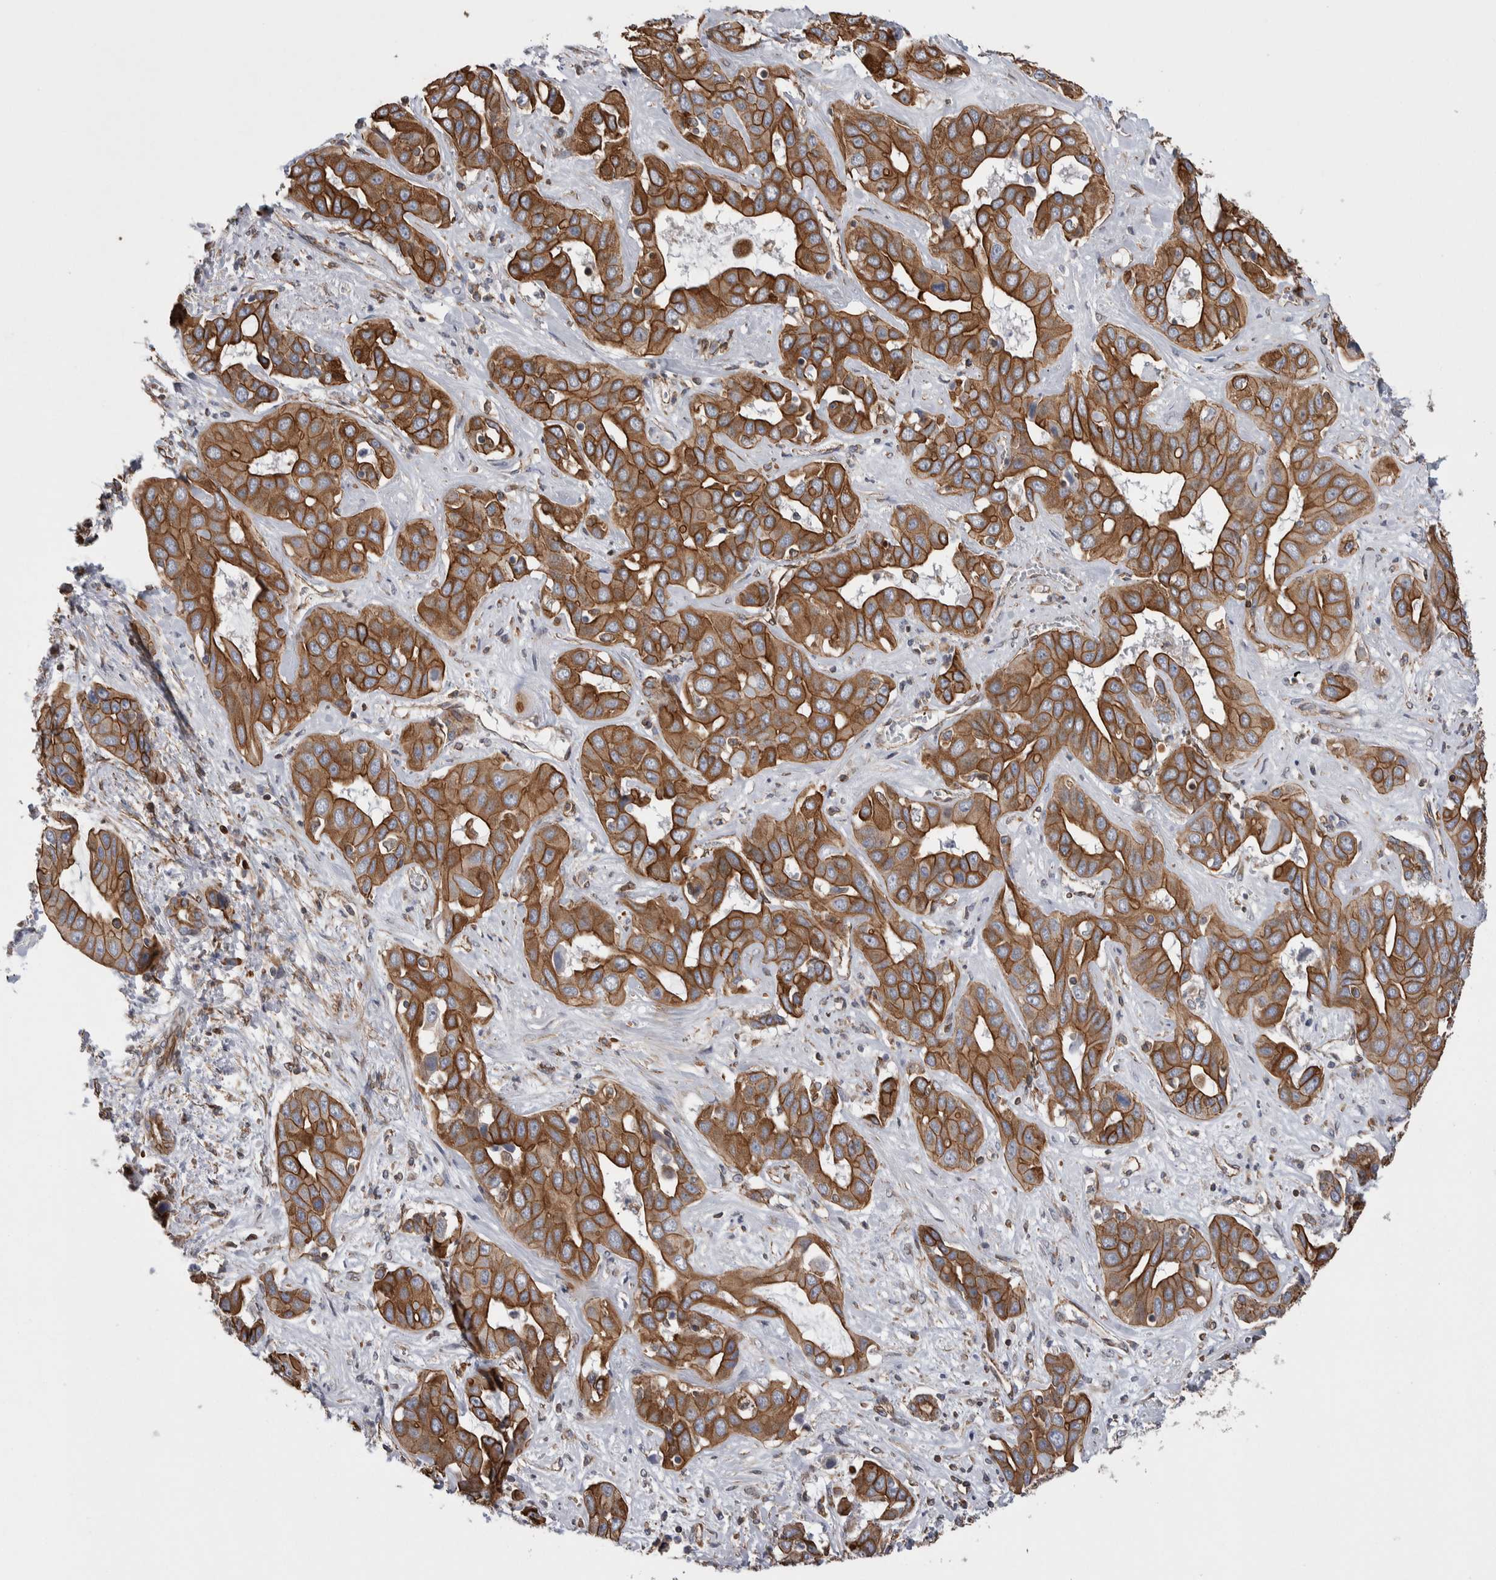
{"staining": {"intensity": "strong", "quantity": ">75%", "location": "cytoplasmic/membranous"}, "tissue": "liver cancer", "cell_type": "Tumor cells", "image_type": "cancer", "snomed": [{"axis": "morphology", "description": "Cholangiocarcinoma"}, {"axis": "topography", "description": "Liver"}], "caption": "IHC photomicrograph of human liver cancer stained for a protein (brown), which reveals high levels of strong cytoplasmic/membranous staining in approximately >75% of tumor cells.", "gene": "KIF12", "patient": {"sex": "female", "age": 52}}